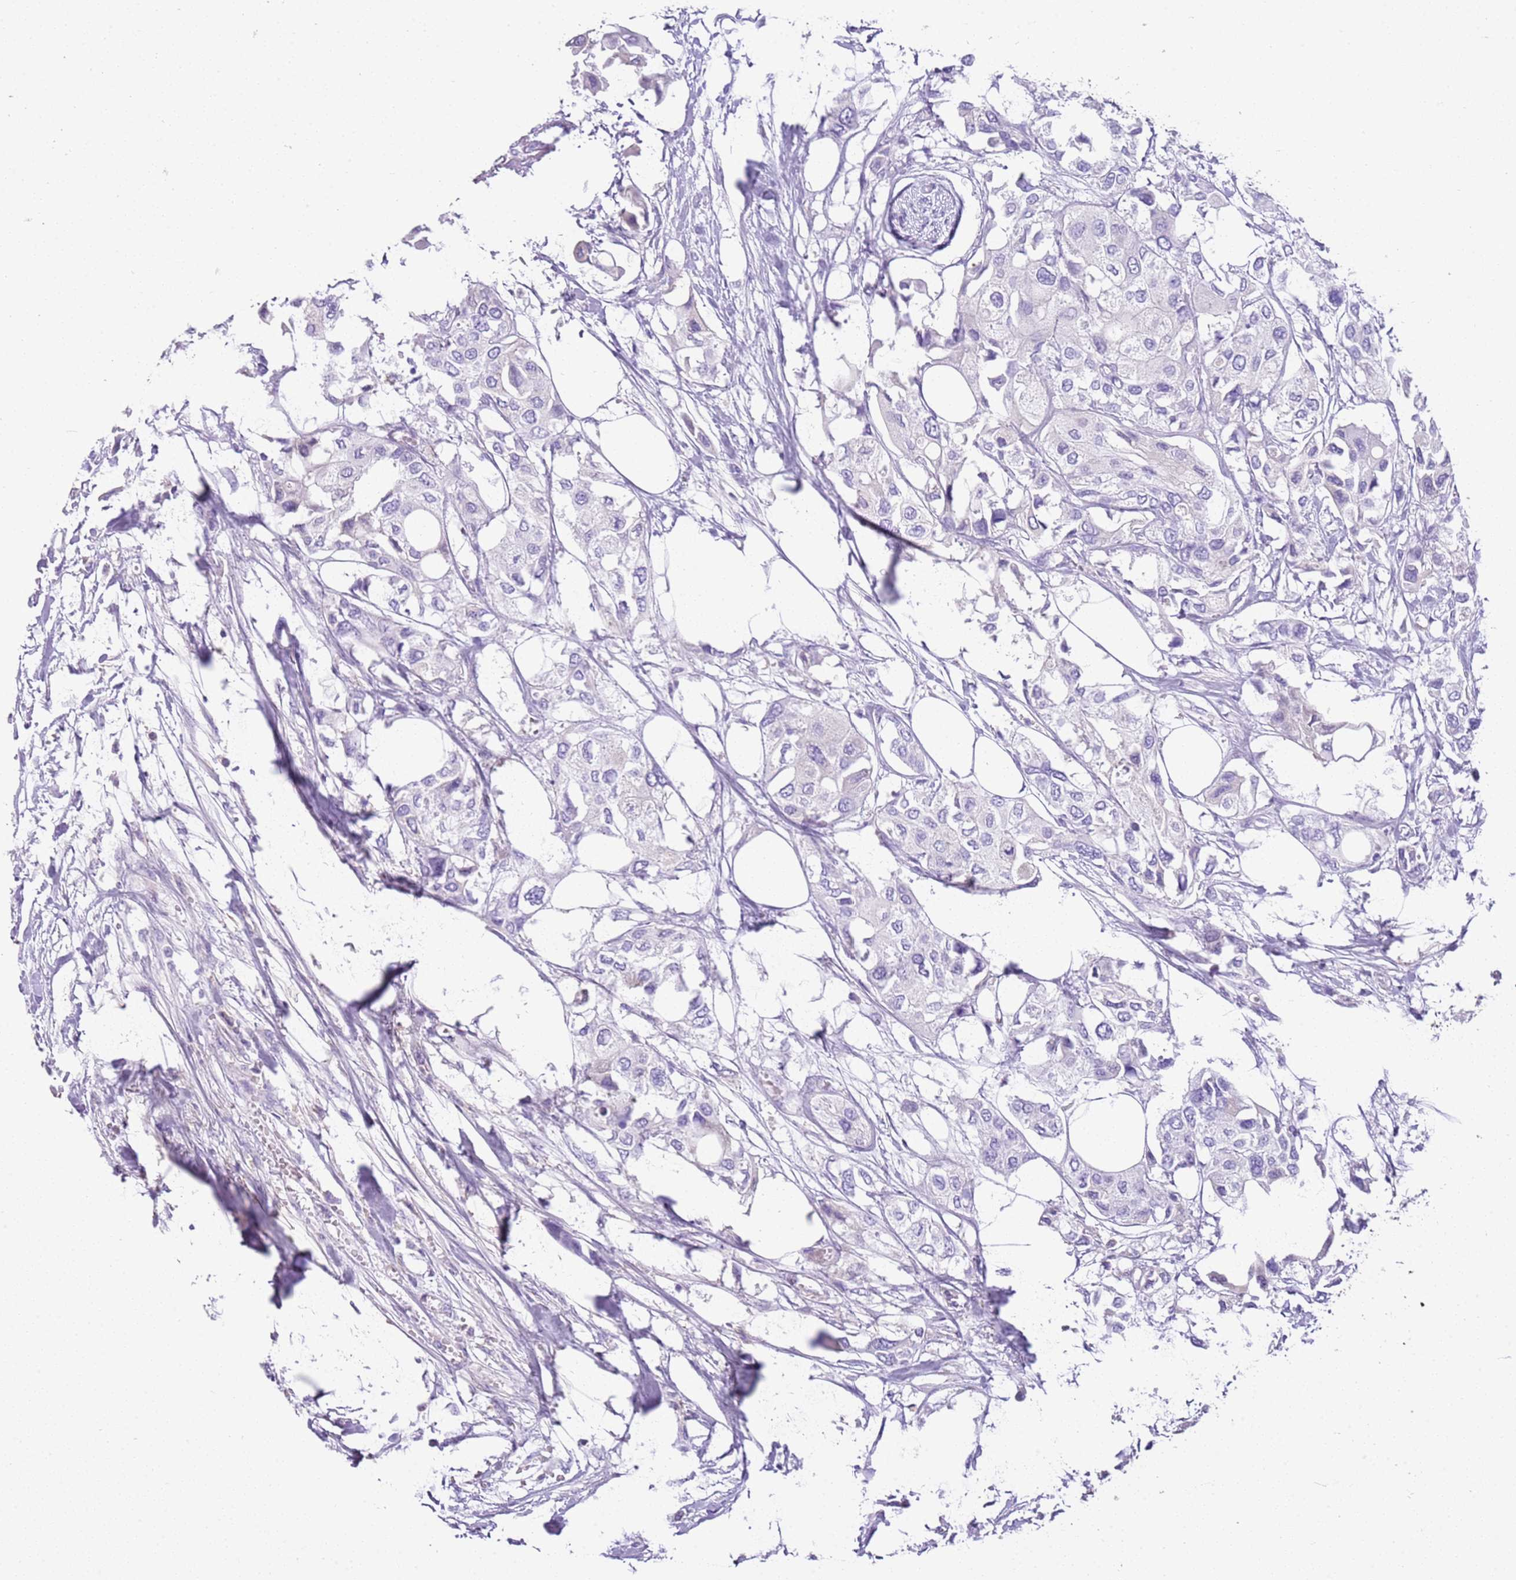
{"staining": {"intensity": "negative", "quantity": "none", "location": "none"}, "tissue": "urothelial cancer", "cell_type": "Tumor cells", "image_type": "cancer", "snomed": [{"axis": "morphology", "description": "Urothelial carcinoma, High grade"}, {"axis": "topography", "description": "Urinary bladder"}], "caption": "This is an immunohistochemistry (IHC) photomicrograph of human high-grade urothelial carcinoma. There is no staining in tumor cells.", "gene": "IGKV3D-11", "patient": {"sex": "male", "age": 64}}